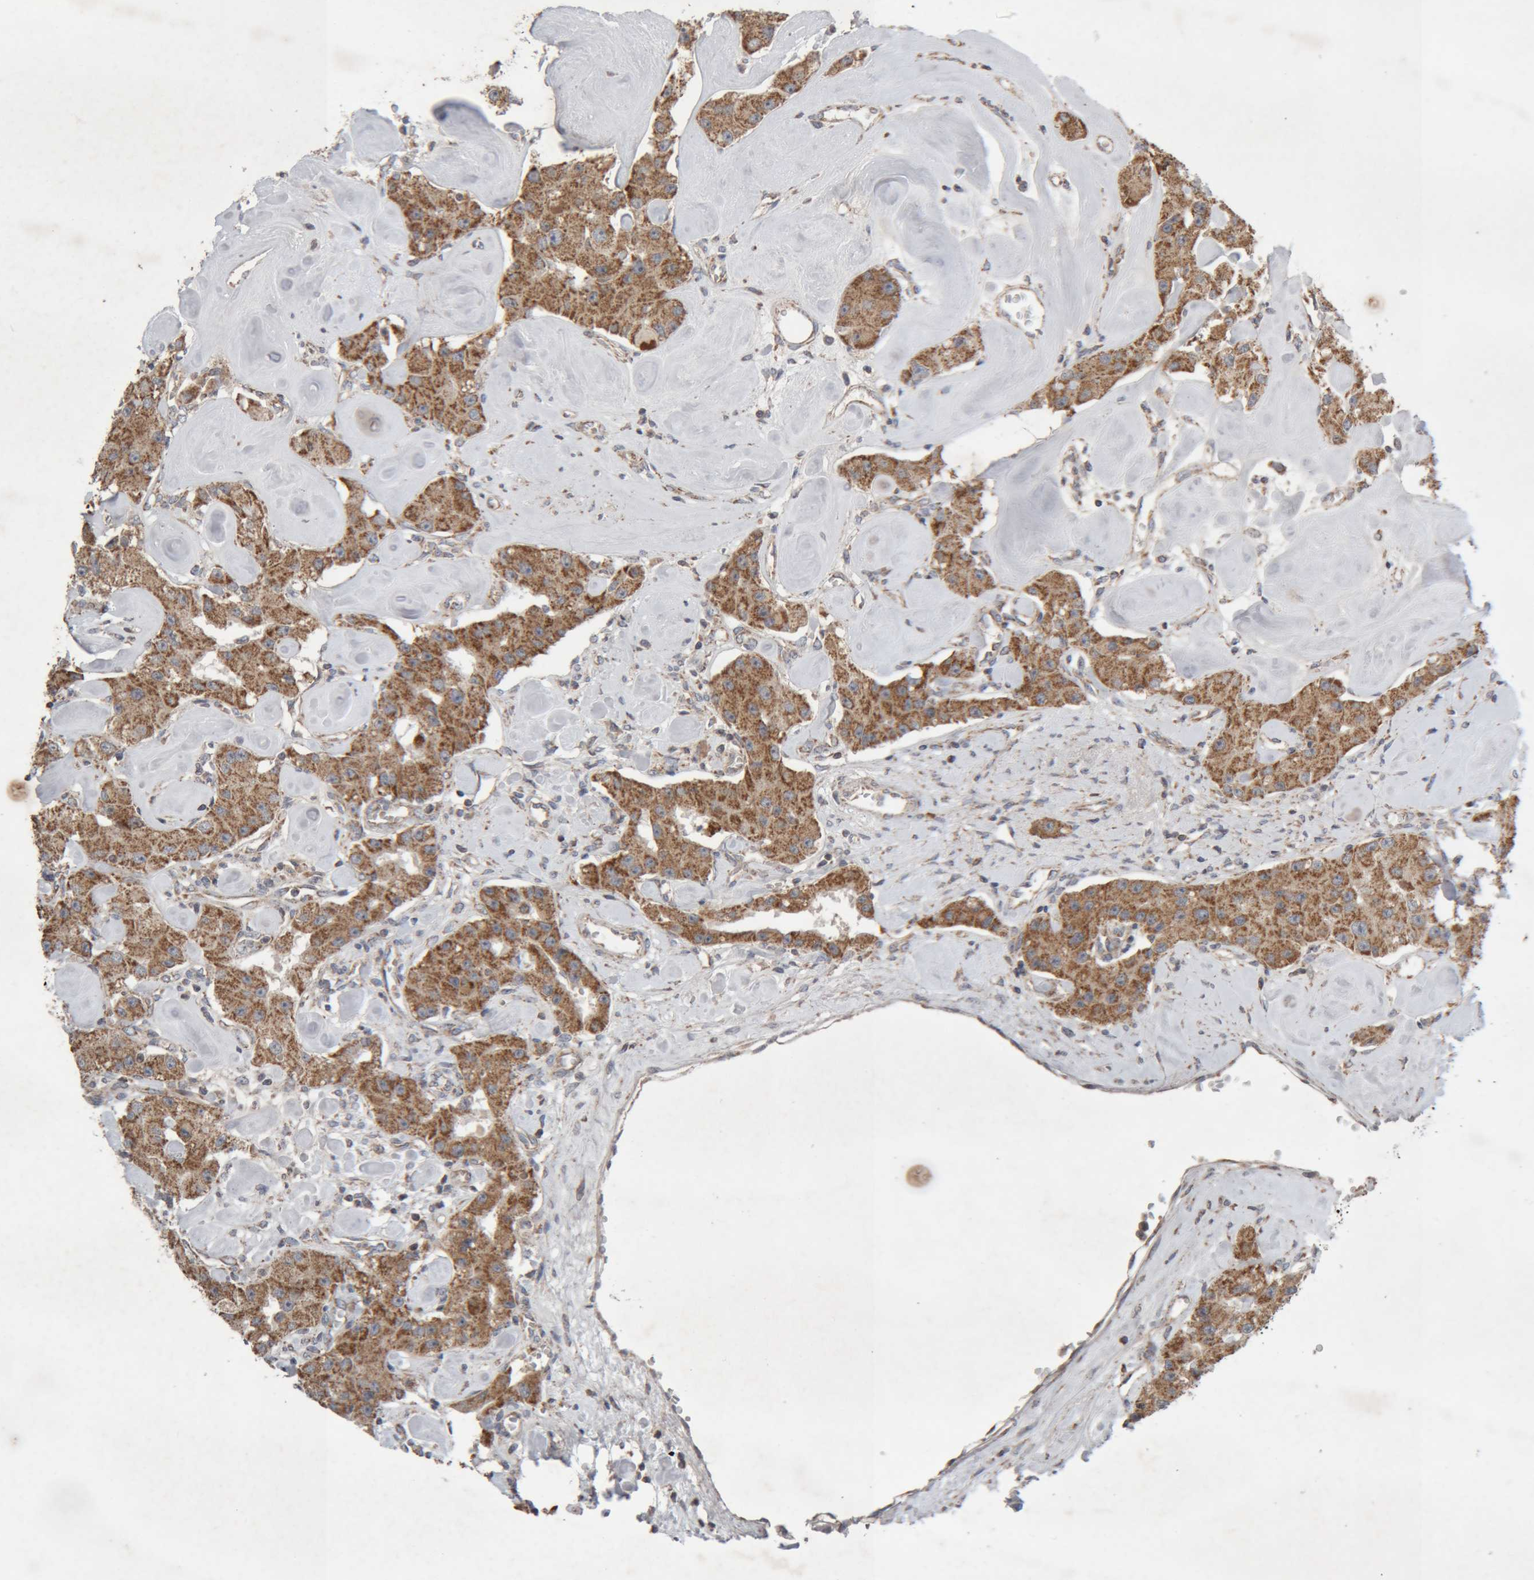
{"staining": {"intensity": "moderate", "quantity": ">75%", "location": "cytoplasmic/membranous"}, "tissue": "carcinoid", "cell_type": "Tumor cells", "image_type": "cancer", "snomed": [{"axis": "morphology", "description": "Carcinoid, malignant, NOS"}, {"axis": "topography", "description": "Pancreas"}], "caption": "Immunohistochemical staining of human carcinoid exhibits medium levels of moderate cytoplasmic/membranous staining in about >75% of tumor cells.", "gene": "KIF21B", "patient": {"sex": "male", "age": 41}}